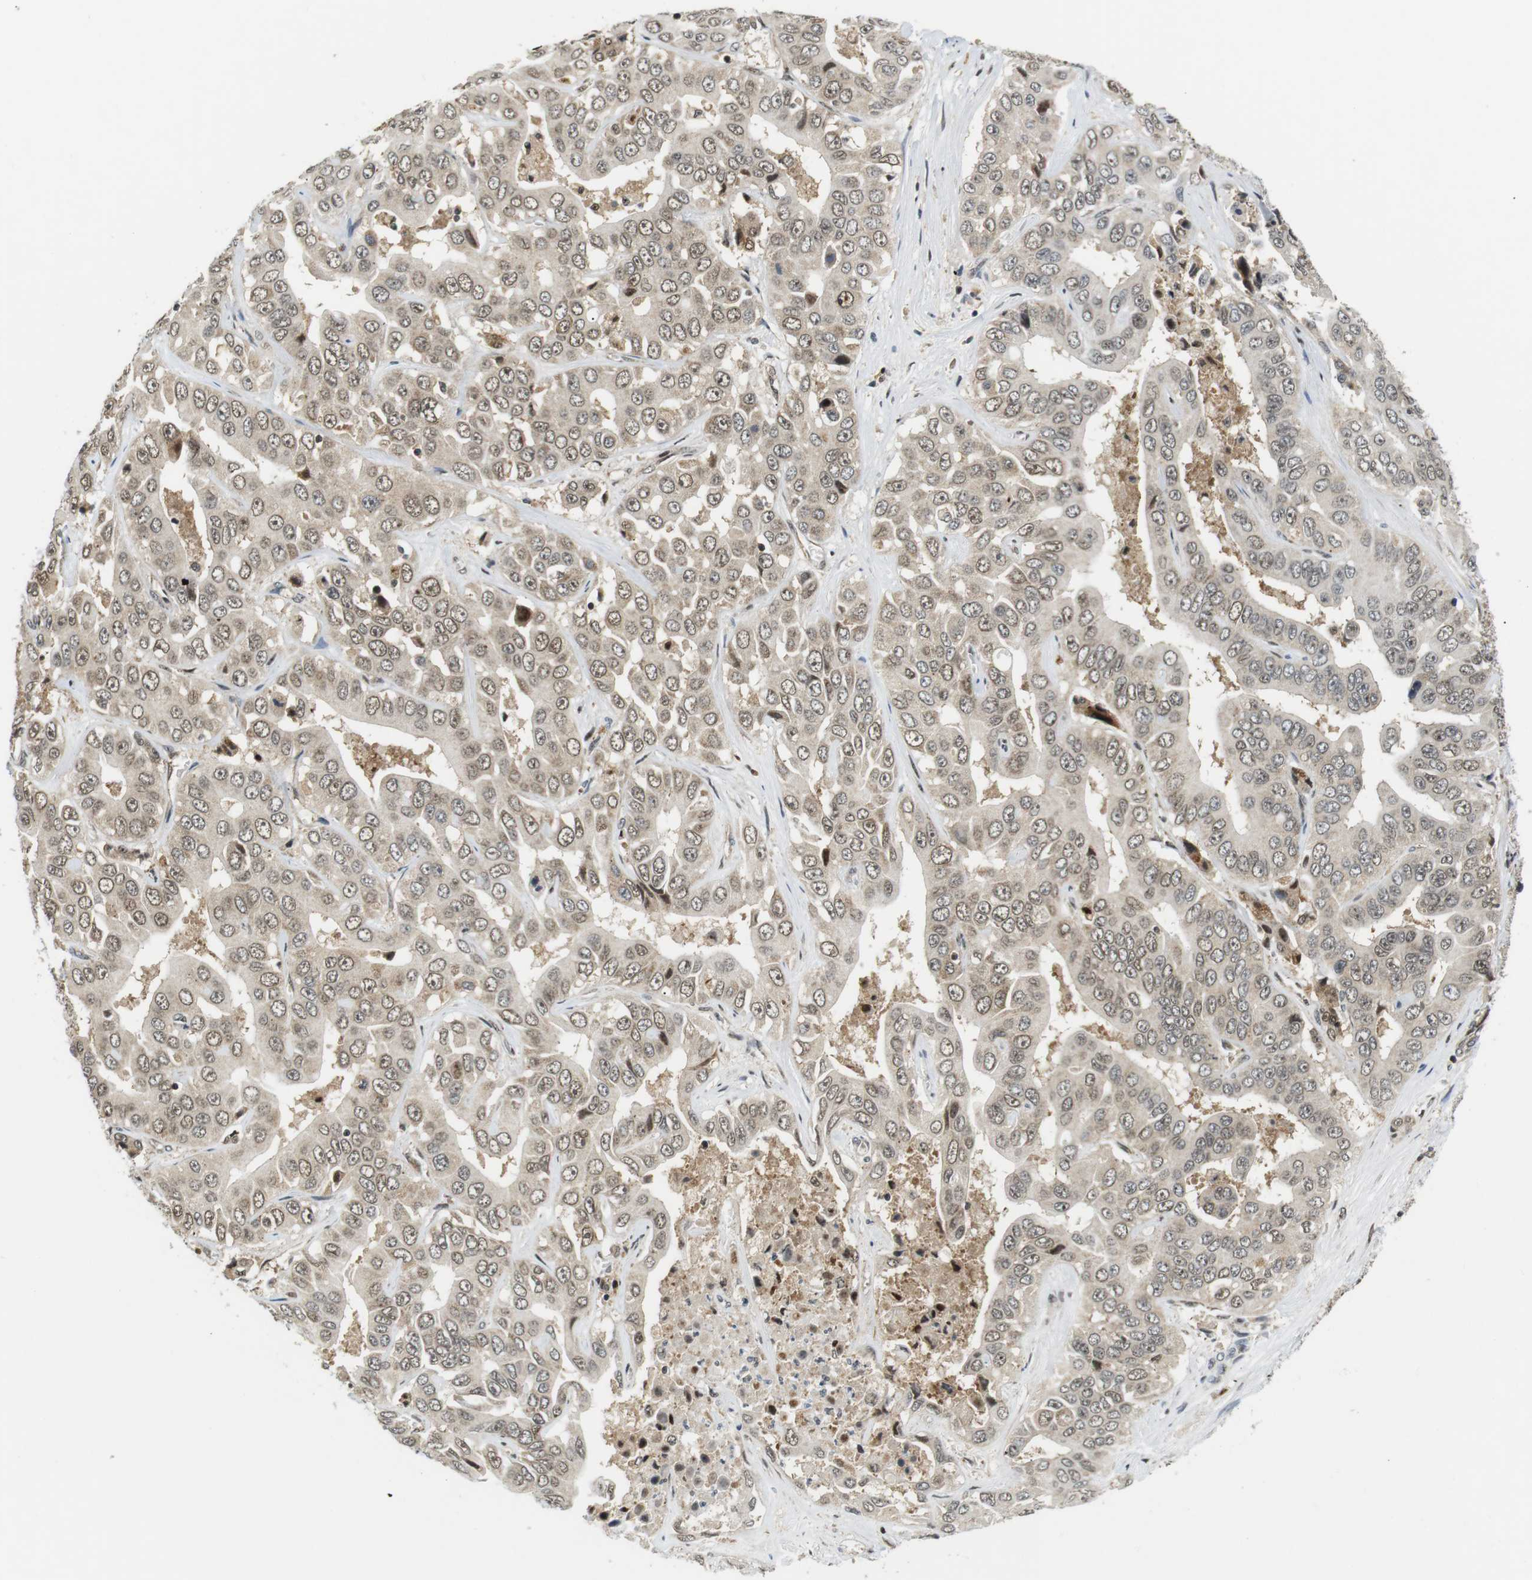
{"staining": {"intensity": "weak", "quantity": ">75%", "location": "cytoplasmic/membranous,nuclear"}, "tissue": "liver cancer", "cell_type": "Tumor cells", "image_type": "cancer", "snomed": [{"axis": "morphology", "description": "Cholangiocarcinoma"}, {"axis": "topography", "description": "Liver"}], "caption": "Immunohistochemical staining of human cholangiocarcinoma (liver) reveals low levels of weak cytoplasmic/membranous and nuclear staining in approximately >75% of tumor cells. (DAB (3,3'-diaminobenzidine) IHC, brown staining for protein, blue staining for nuclei).", "gene": "CSNK2B", "patient": {"sex": "female", "age": 52}}